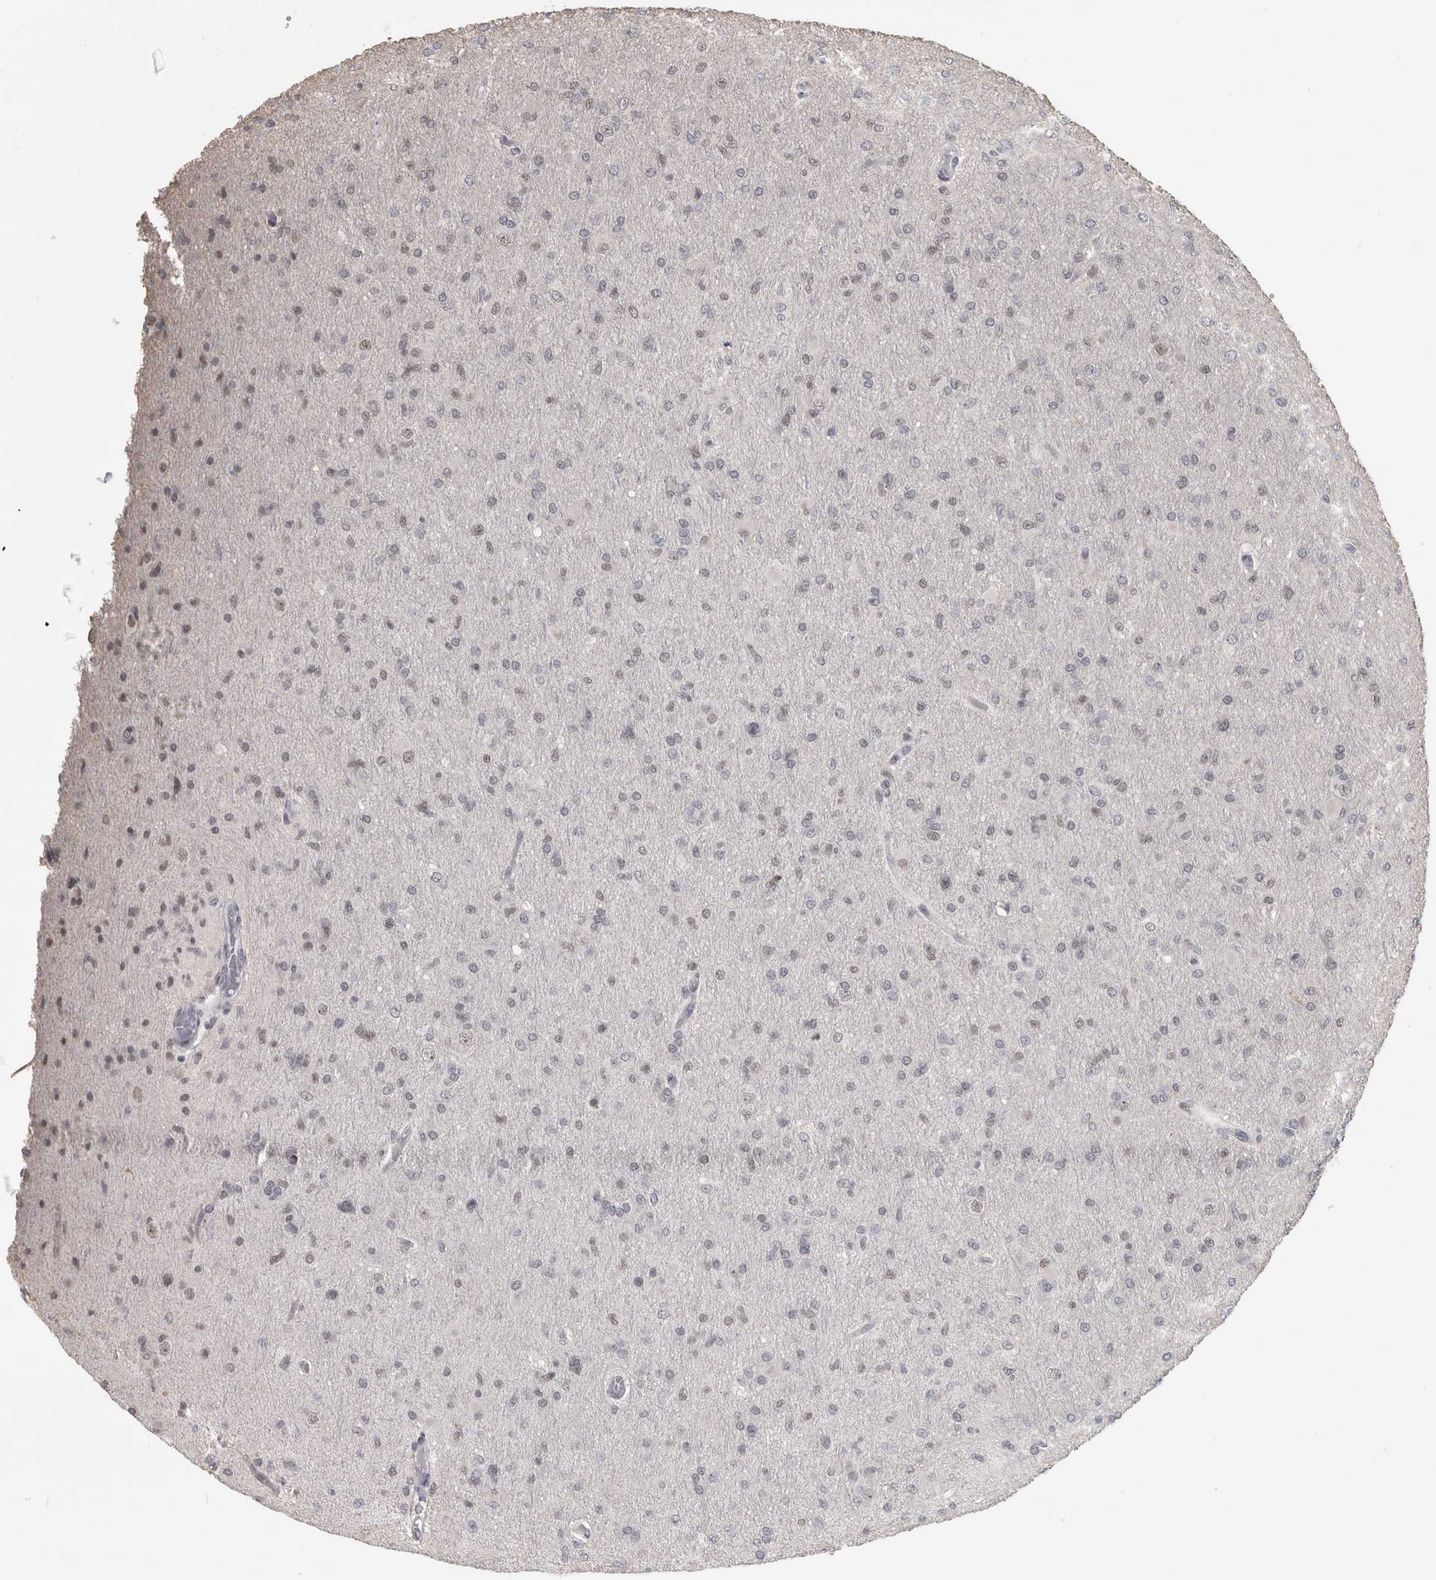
{"staining": {"intensity": "weak", "quantity": "<25%", "location": "nuclear"}, "tissue": "glioma", "cell_type": "Tumor cells", "image_type": "cancer", "snomed": [{"axis": "morphology", "description": "Glioma, malignant, High grade"}, {"axis": "topography", "description": "Cerebral cortex"}], "caption": "A histopathology image of malignant glioma (high-grade) stained for a protein displays no brown staining in tumor cells.", "gene": "ARID4B", "patient": {"sex": "female", "age": 36}}